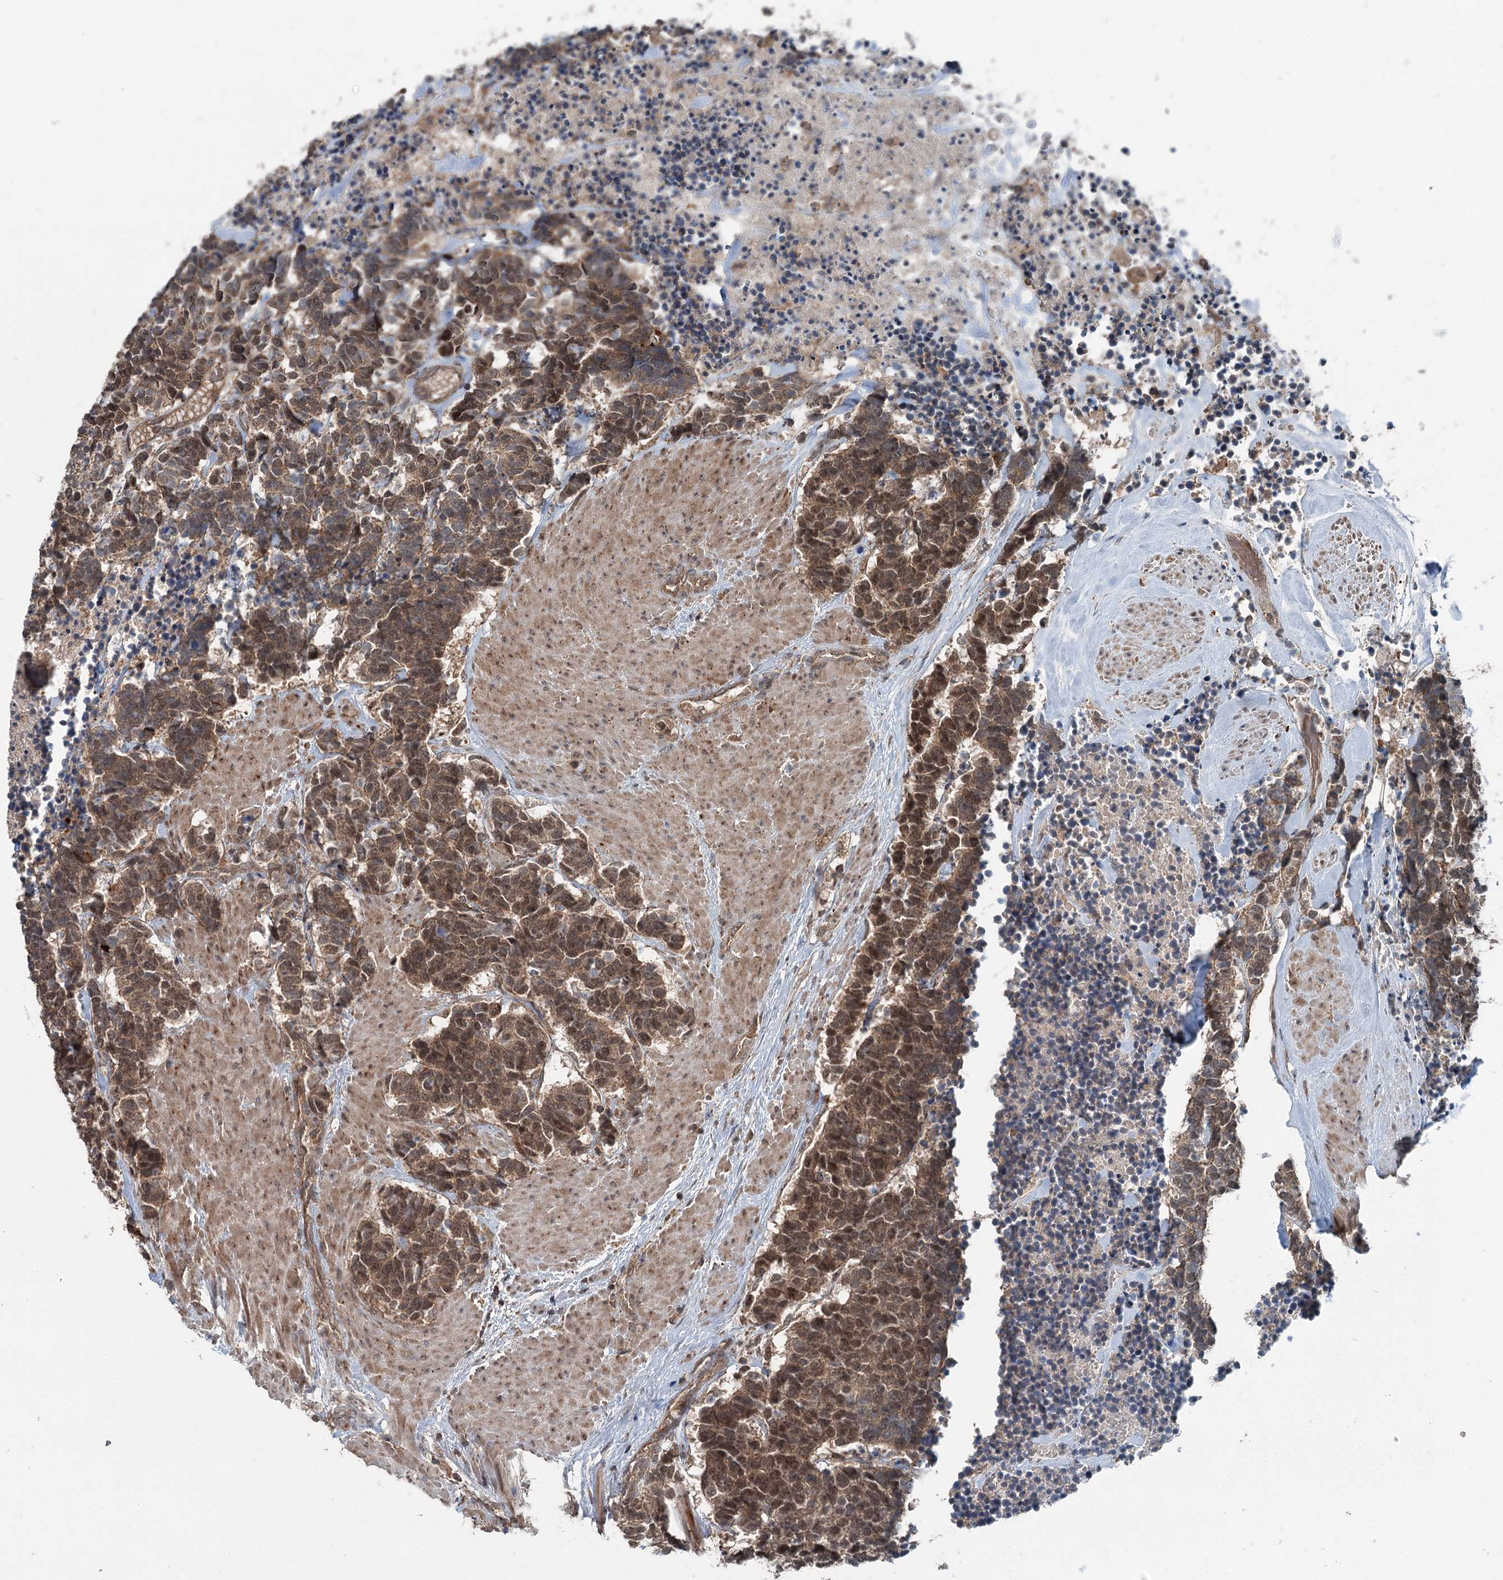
{"staining": {"intensity": "moderate", "quantity": ">75%", "location": "cytoplasmic/membranous,nuclear"}, "tissue": "carcinoid", "cell_type": "Tumor cells", "image_type": "cancer", "snomed": [{"axis": "morphology", "description": "Carcinoma, NOS"}, {"axis": "morphology", "description": "Carcinoid, malignant, NOS"}, {"axis": "topography", "description": "Urinary bladder"}], "caption": "The immunohistochemical stain labels moderate cytoplasmic/membranous and nuclear expression in tumor cells of carcinoid tissue.", "gene": "SKIC3", "patient": {"sex": "male", "age": 57}}